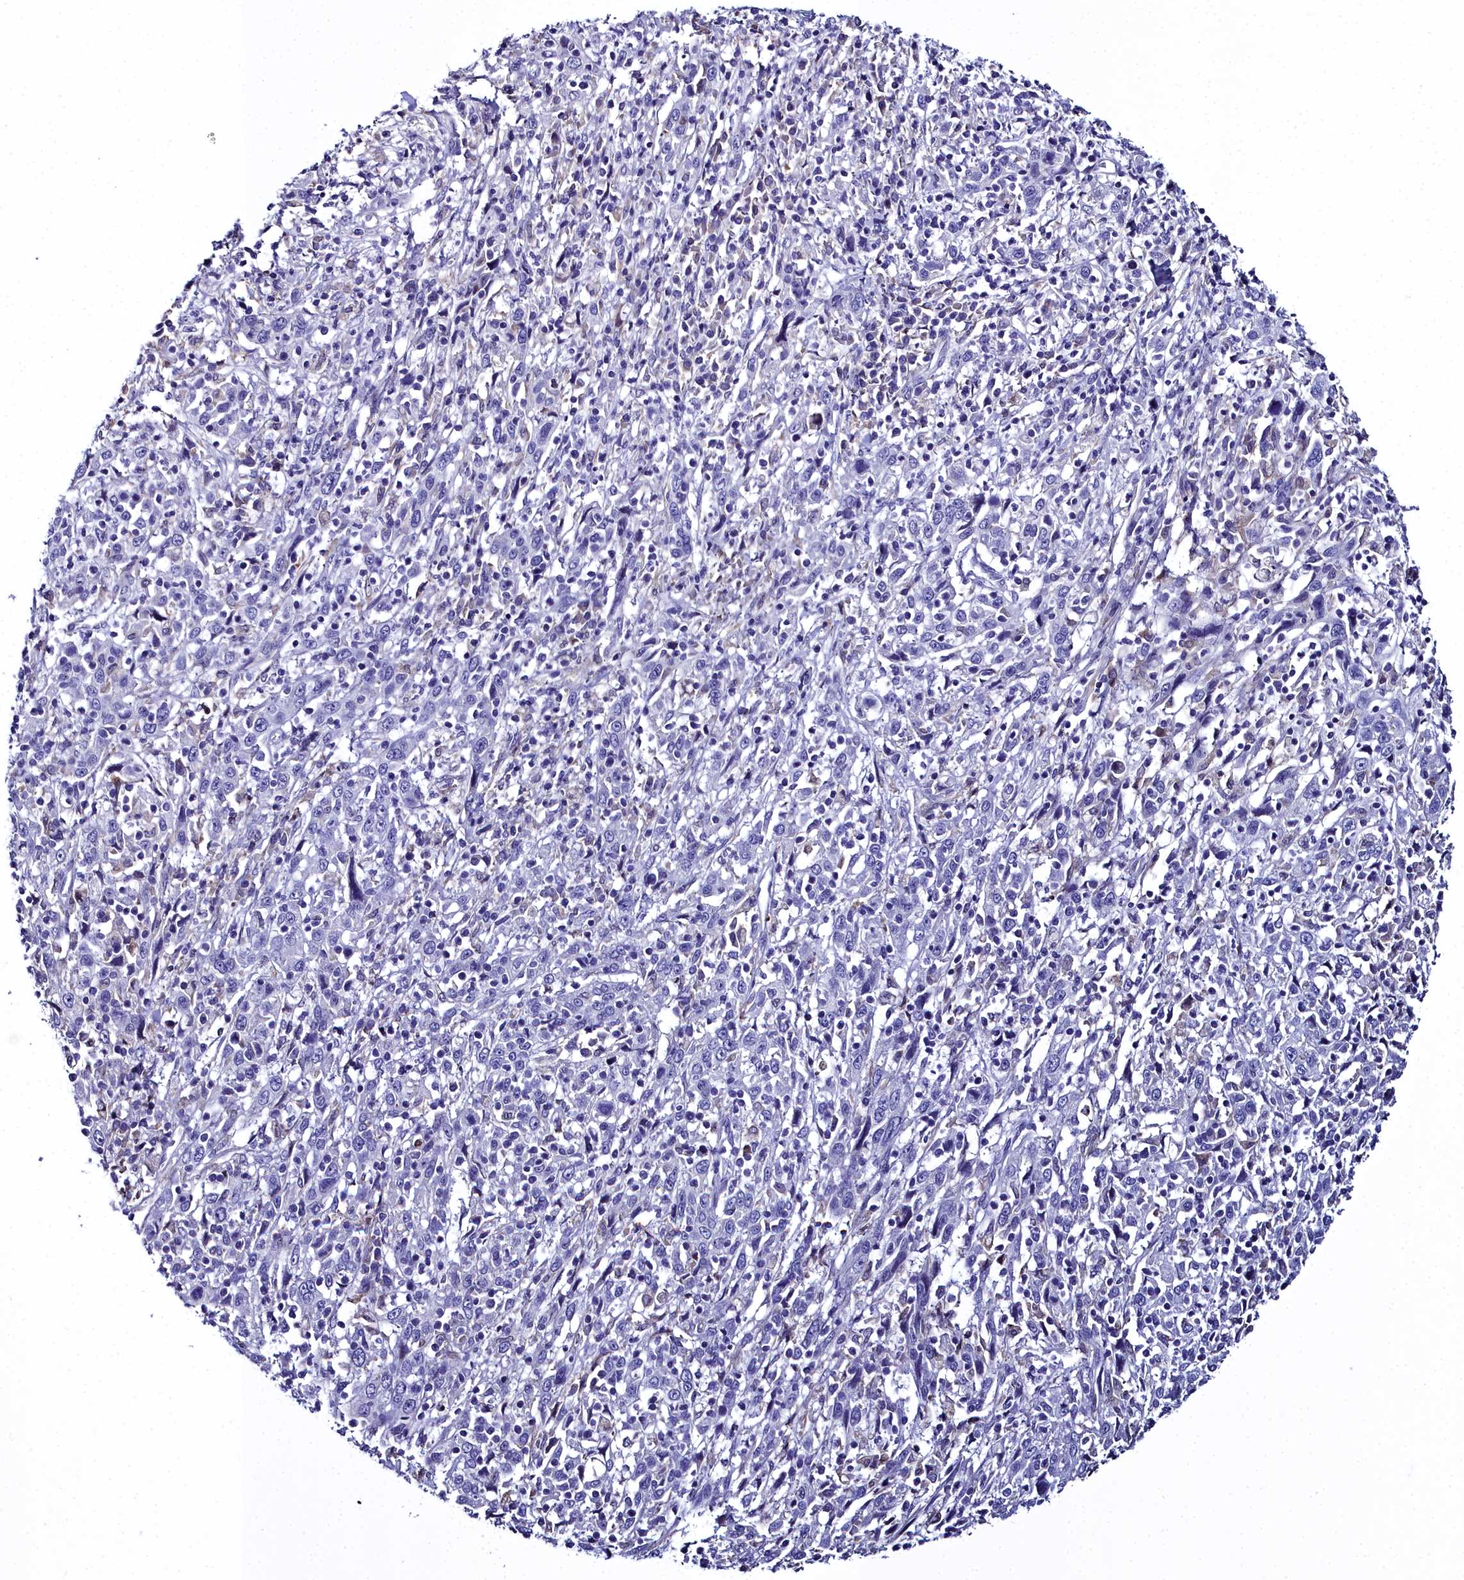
{"staining": {"intensity": "negative", "quantity": "none", "location": "none"}, "tissue": "cervical cancer", "cell_type": "Tumor cells", "image_type": "cancer", "snomed": [{"axis": "morphology", "description": "Squamous cell carcinoma, NOS"}, {"axis": "topography", "description": "Cervix"}], "caption": "Micrograph shows no significant protein staining in tumor cells of squamous cell carcinoma (cervical). Nuclei are stained in blue.", "gene": "ELAPOR2", "patient": {"sex": "female", "age": 46}}